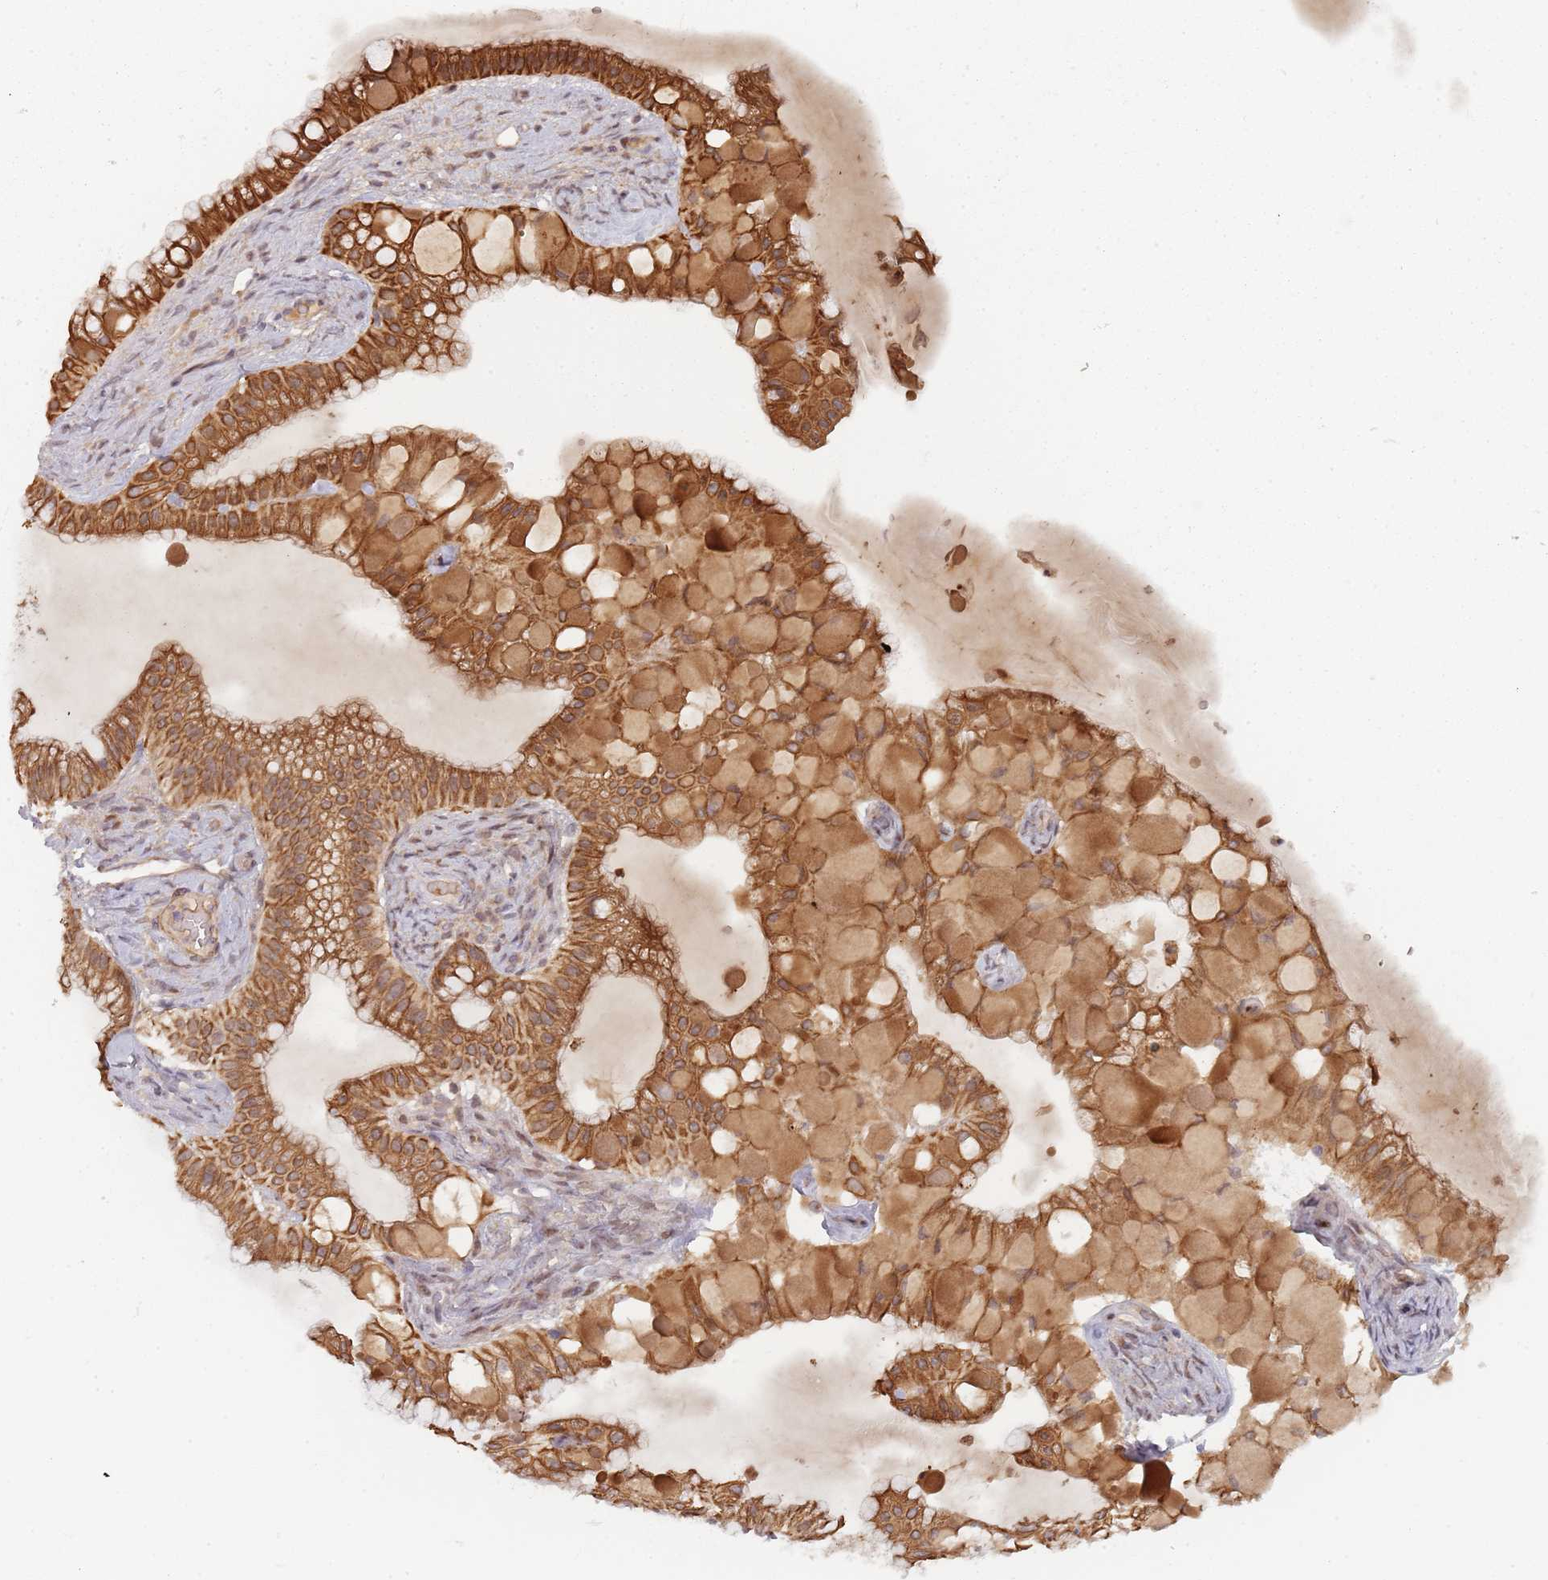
{"staining": {"intensity": "strong", "quantity": ">75%", "location": "cytoplasmic/membranous"}, "tissue": "ovarian cancer", "cell_type": "Tumor cells", "image_type": "cancer", "snomed": [{"axis": "morphology", "description": "Cystadenocarcinoma, mucinous, NOS"}, {"axis": "topography", "description": "Ovary"}], "caption": "Strong cytoplasmic/membranous staining for a protein is appreciated in approximately >75% of tumor cells of ovarian cancer using immunohistochemistry (IHC).", "gene": "RPS6KA2", "patient": {"sex": "female", "age": 61}}